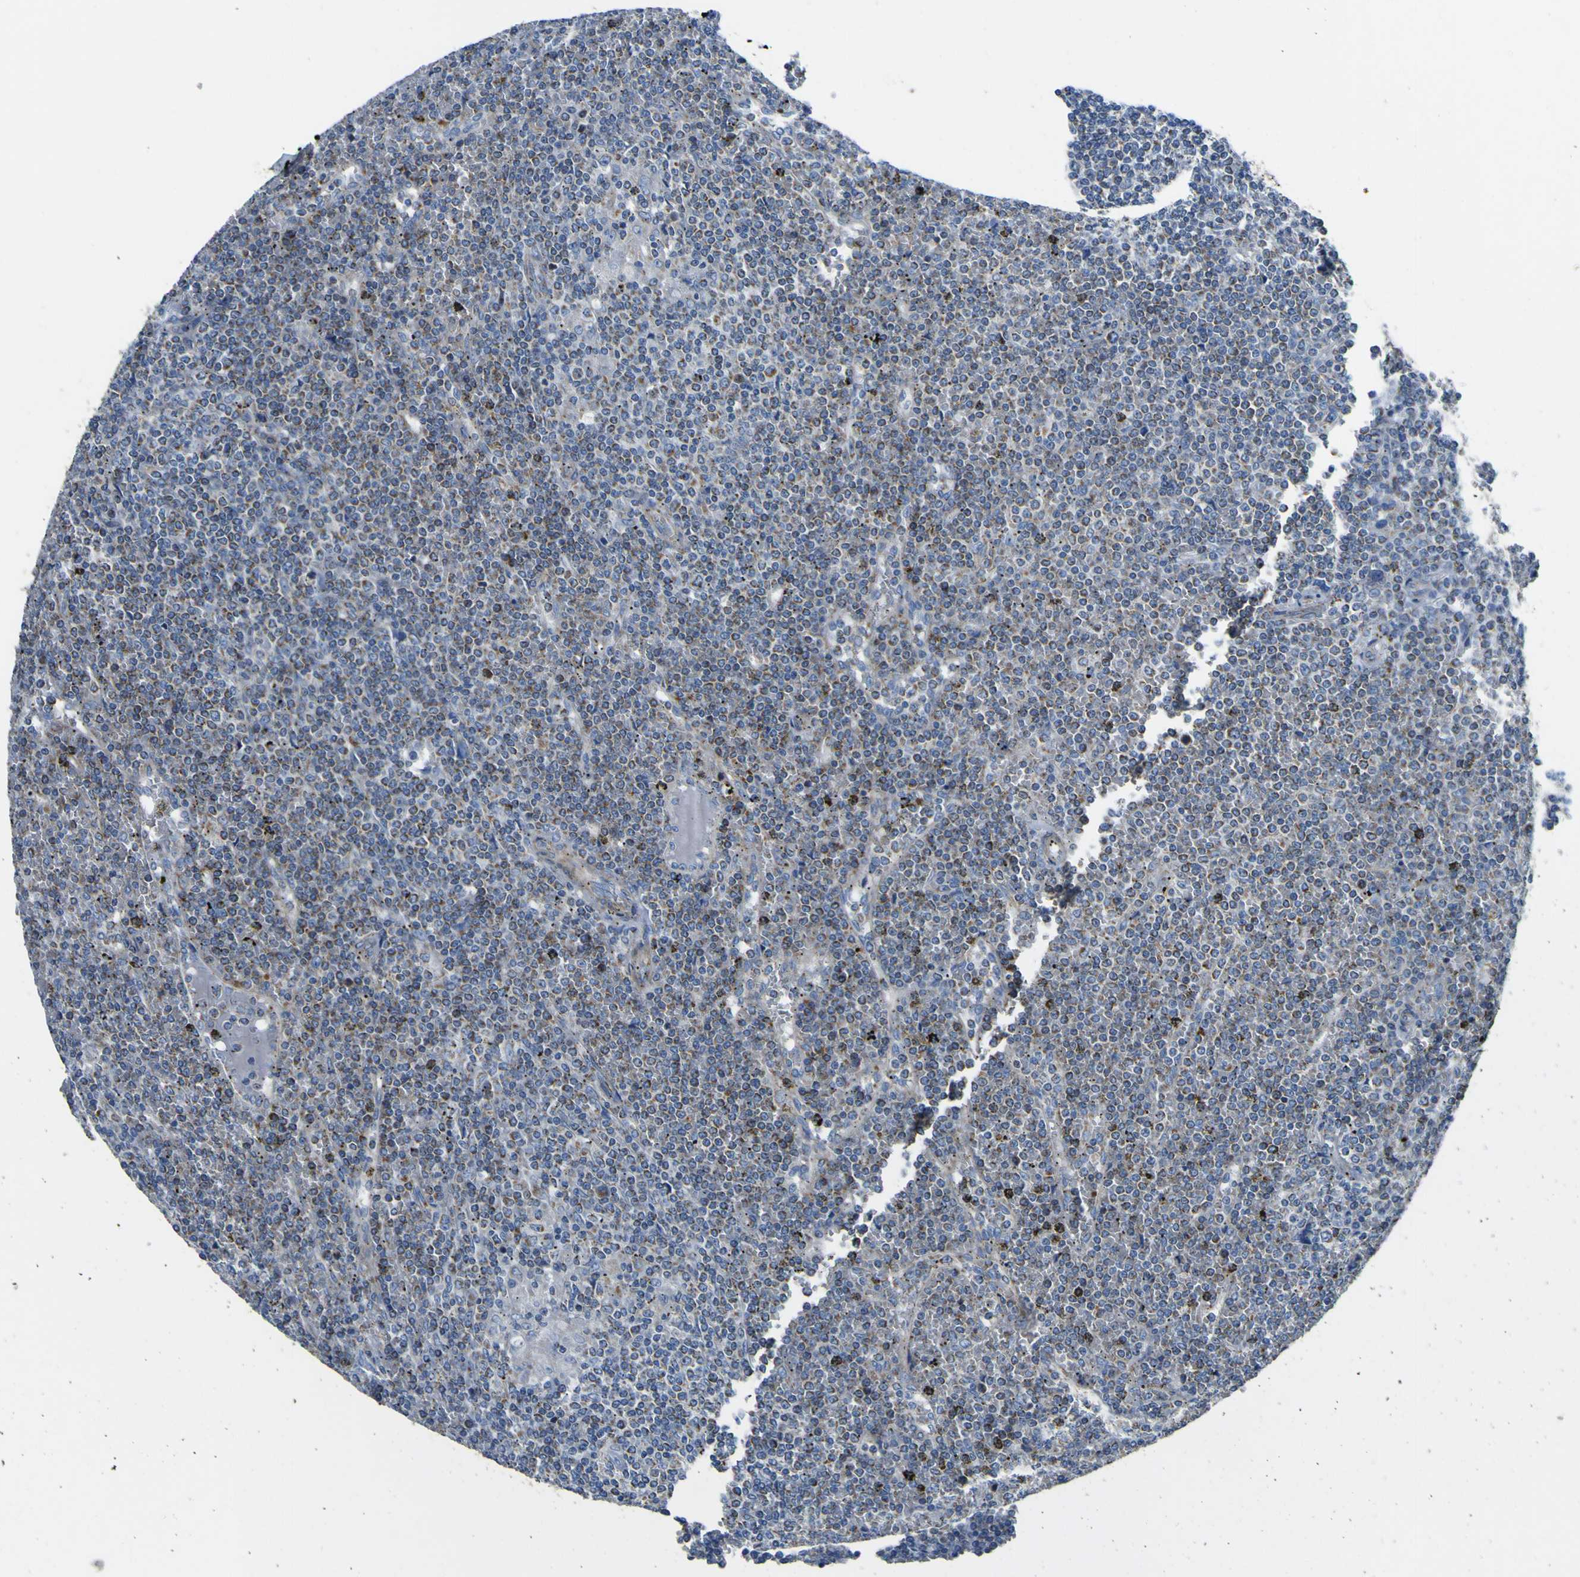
{"staining": {"intensity": "weak", "quantity": "25%-75%", "location": "cytoplasmic/membranous"}, "tissue": "lymphoma", "cell_type": "Tumor cells", "image_type": "cancer", "snomed": [{"axis": "morphology", "description": "Malignant lymphoma, non-Hodgkin's type, Low grade"}, {"axis": "topography", "description": "Spleen"}], "caption": "There is low levels of weak cytoplasmic/membranous expression in tumor cells of lymphoma, as demonstrated by immunohistochemical staining (brown color).", "gene": "ALDH18A1", "patient": {"sex": "female", "age": 19}}